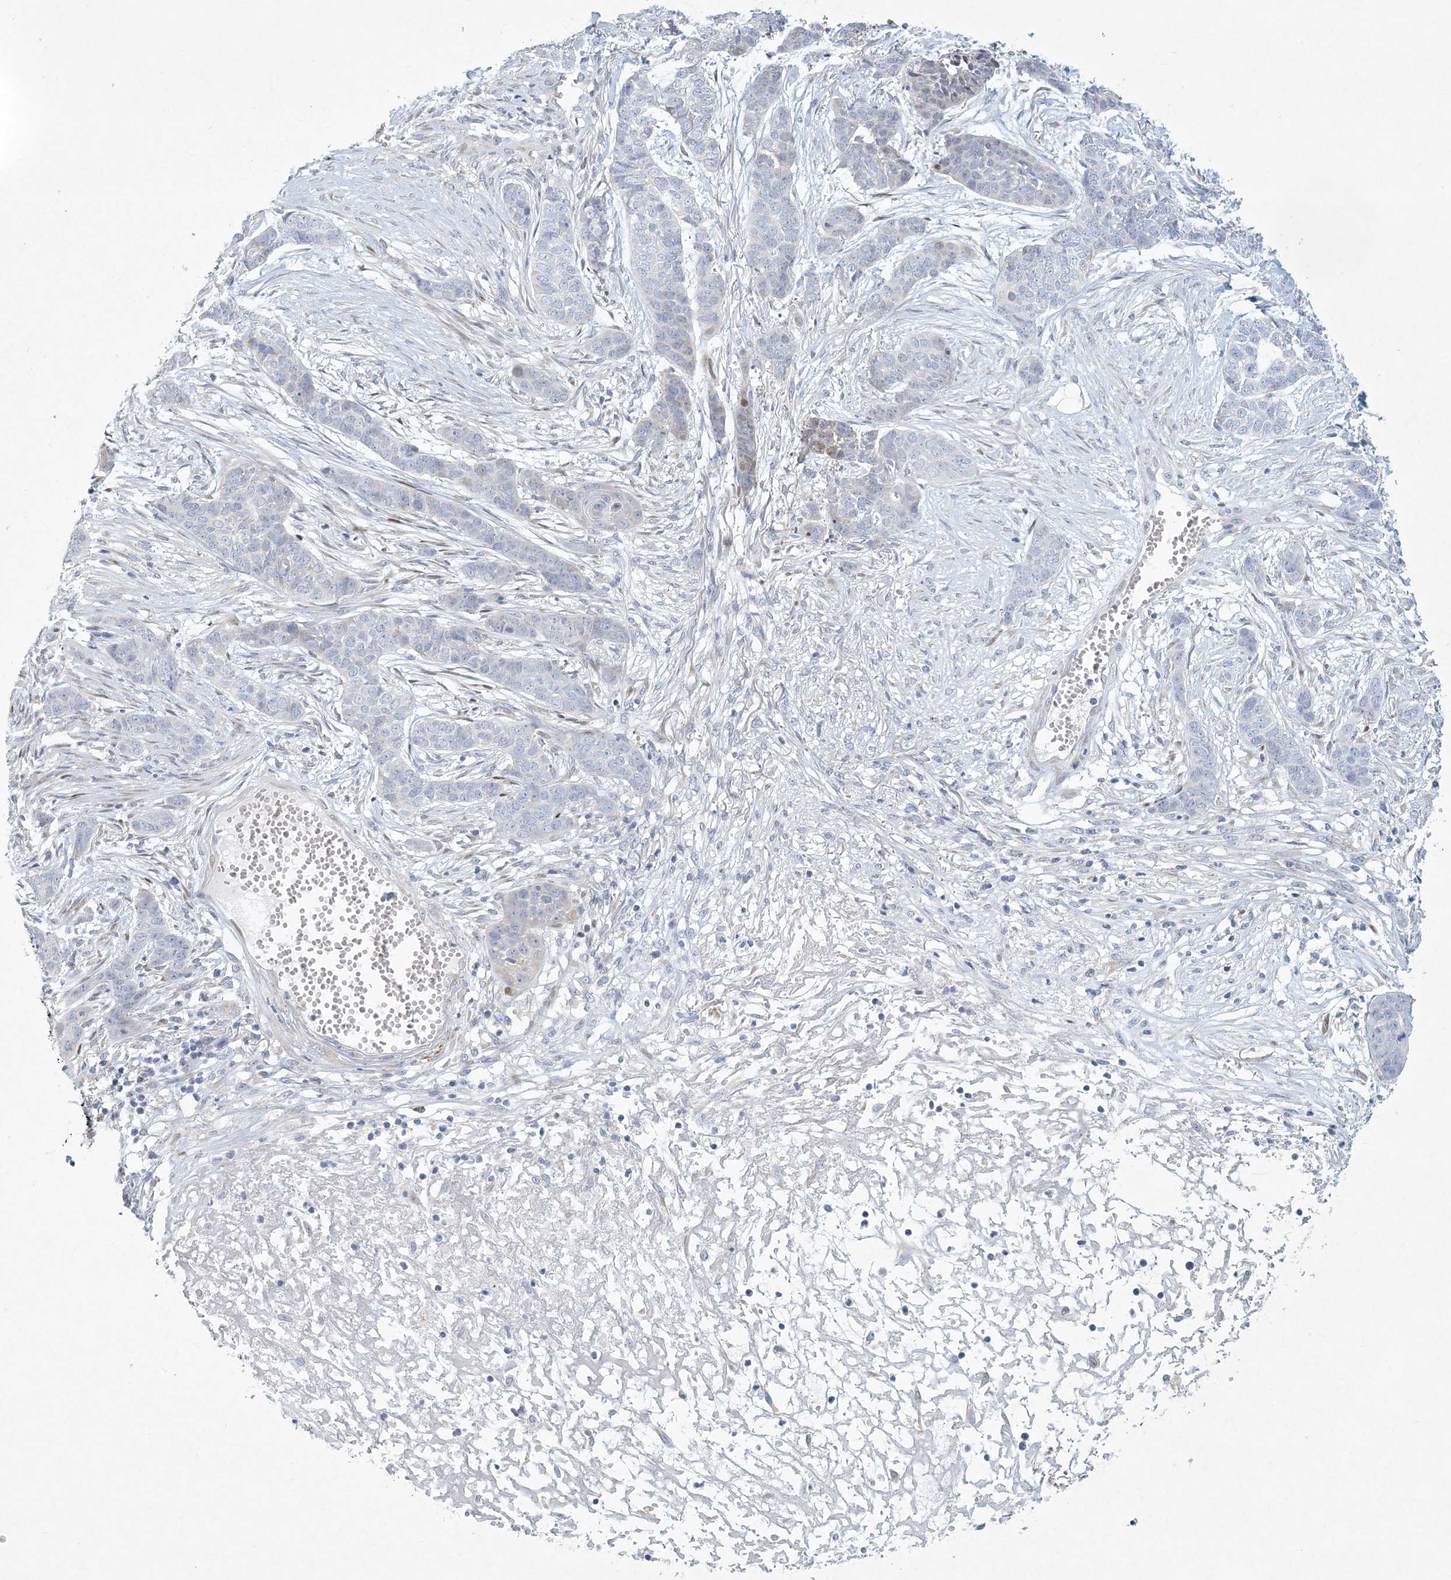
{"staining": {"intensity": "negative", "quantity": "none", "location": "none"}, "tissue": "skin cancer", "cell_type": "Tumor cells", "image_type": "cancer", "snomed": [{"axis": "morphology", "description": "Basal cell carcinoma"}, {"axis": "topography", "description": "Skin"}], "caption": "Immunohistochemical staining of skin cancer exhibits no significant staining in tumor cells.", "gene": "ZNF385D", "patient": {"sex": "female", "age": 64}}